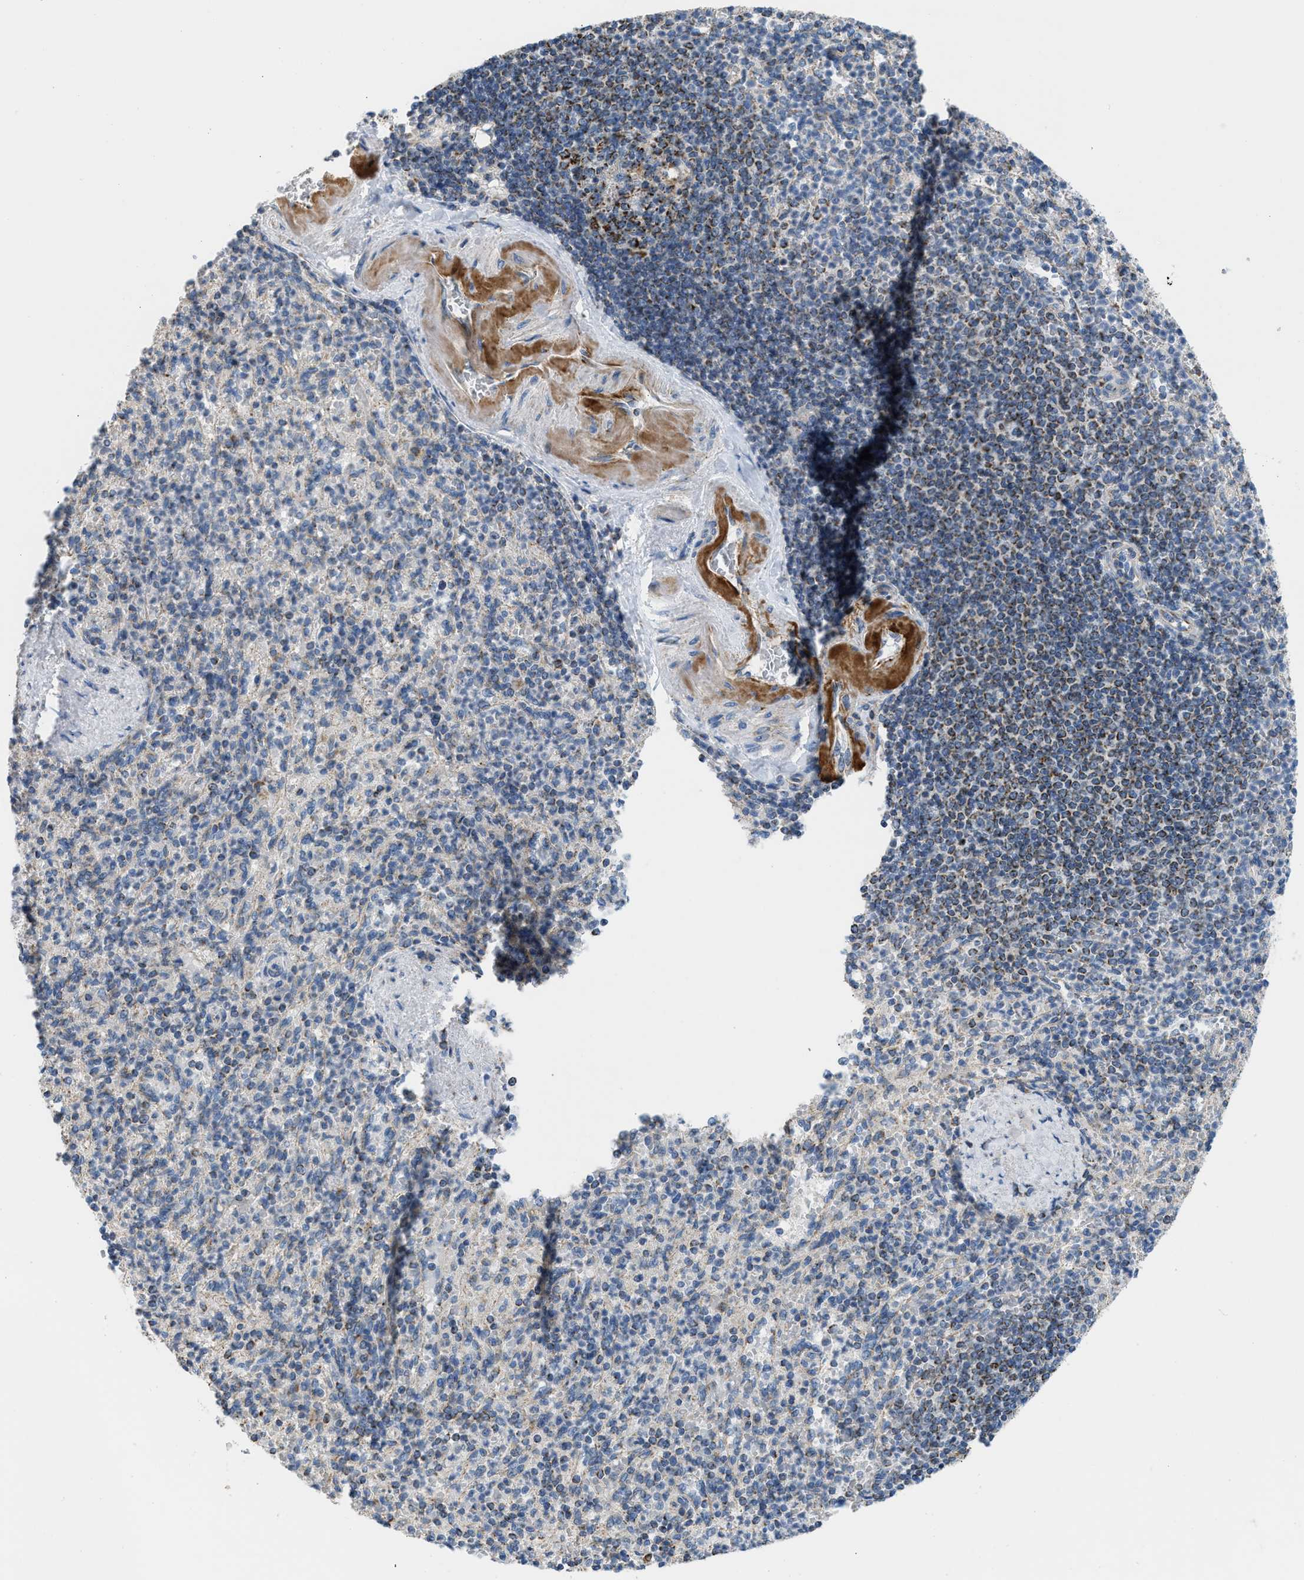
{"staining": {"intensity": "moderate", "quantity": "<25%", "location": "cytoplasmic/membranous"}, "tissue": "spleen", "cell_type": "Cells in red pulp", "image_type": "normal", "snomed": [{"axis": "morphology", "description": "Normal tissue, NOS"}, {"axis": "topography", "description": "Spleen"}], "caption": "Immunohistochemistry (IHC) of unremarkable human spleen exhibits low levels of moderate cytoplasmic/membranous staining in about <25% of cells in red pulp. (Stains: DAB in brown, nuclei in blue, Microscopy: brightfield microscopy at high magnification).", "gene": "GOT2", "patient": {"sex": "female", "age": 74}}